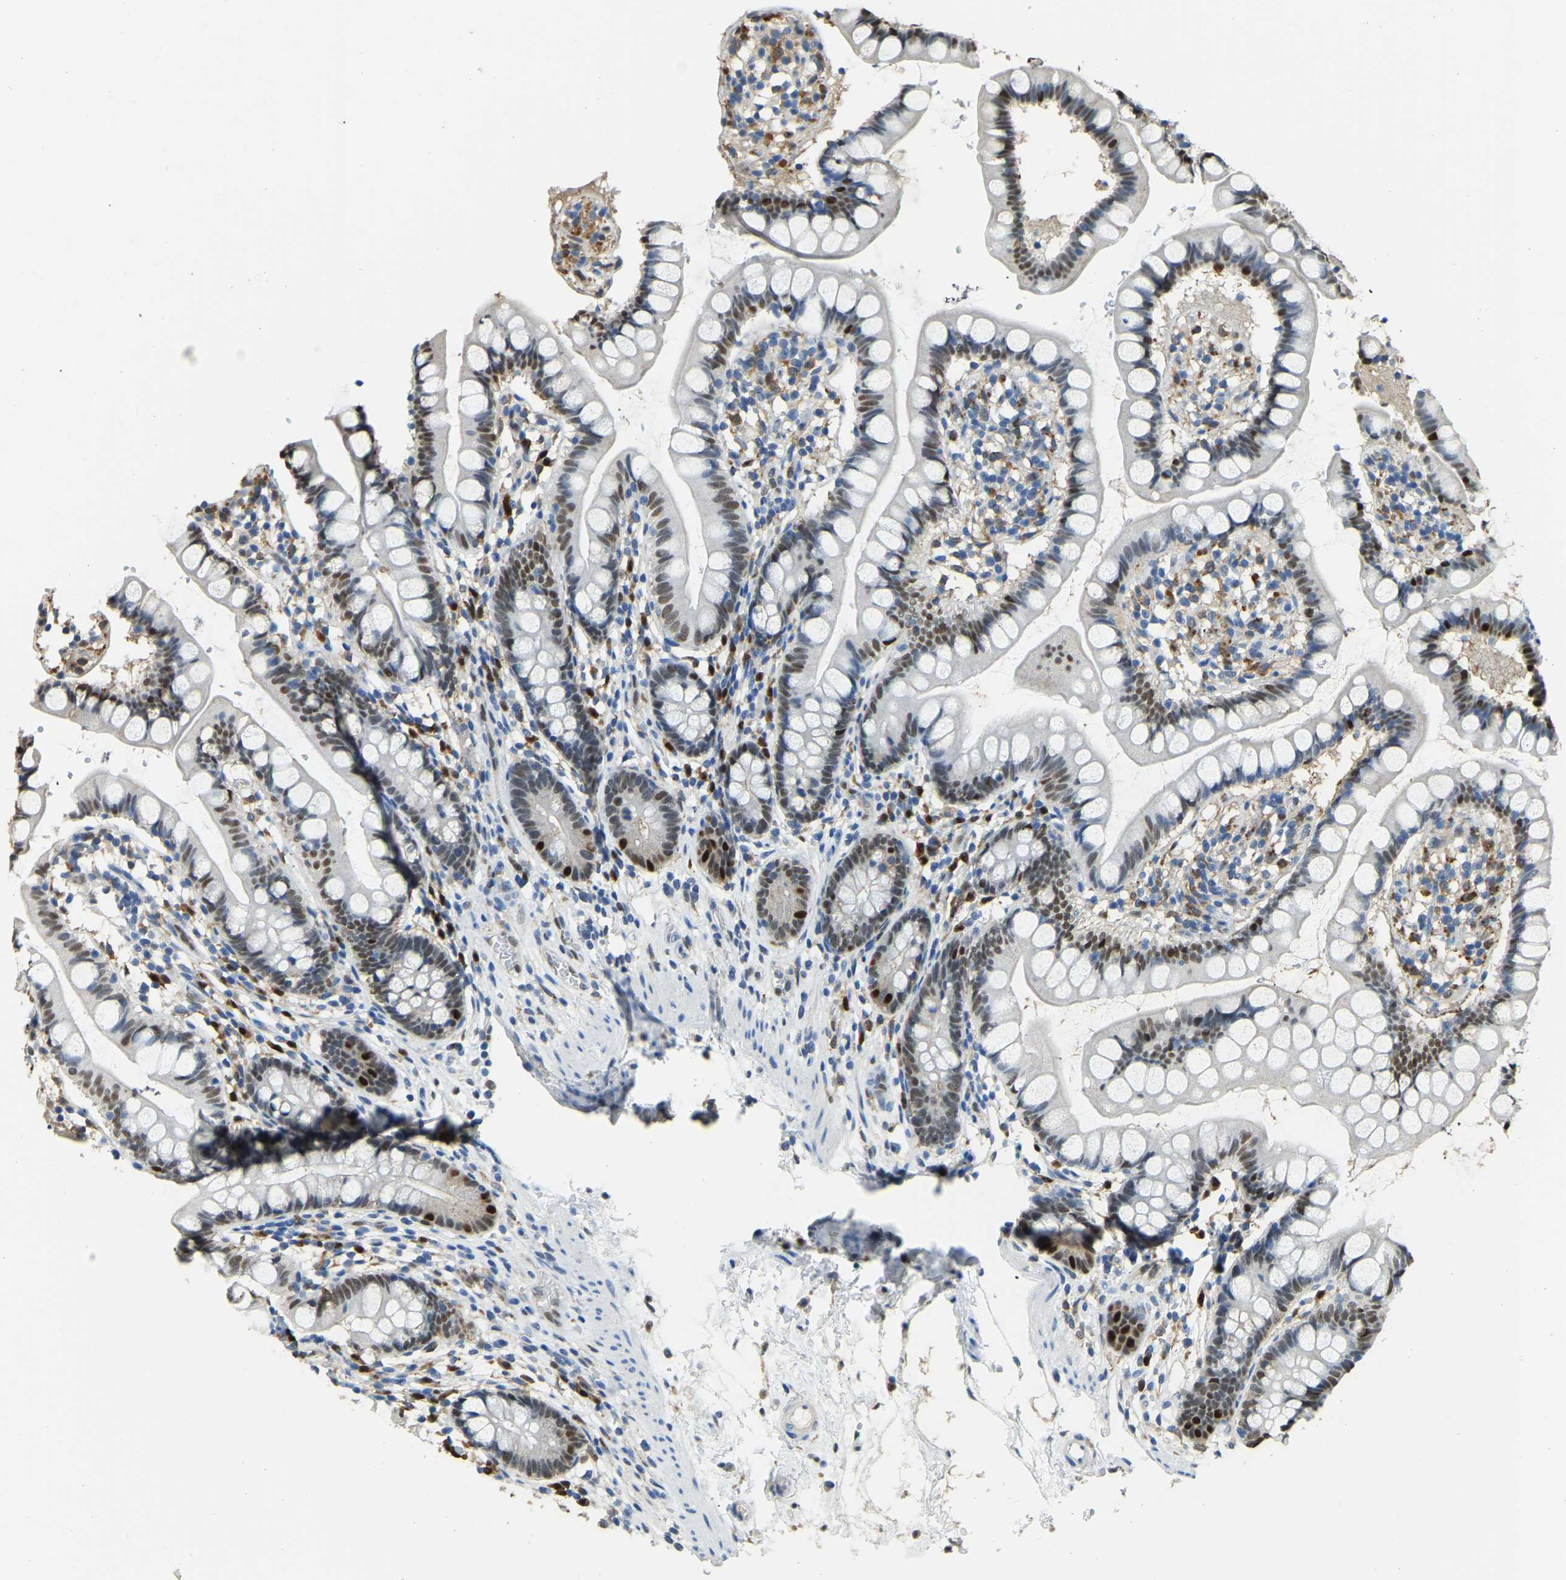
{"staining": {"intensity": "moderate", "quantity": "25%-75%", "location": "nuclear"}, "tissue": "small intestine", "cell_type": "Glandular cells", "image_type": "normal", "snomed": [{"axis": "morphology", "description": "Normal tissue, NOS"}, {"axis": "topography", "description": "Small intestine"}], "caption": "Immunohistochemical staining of normal small intestine displays moderate nuclear protein staining in approximately 25%-75% of glandular cells. (Stains: DAB in brown, nuclei in blue, Microscopy: brightfield microscopy at high magnification).", "gene": "NANS", "patient": {"sex": "female", "age": 84}}